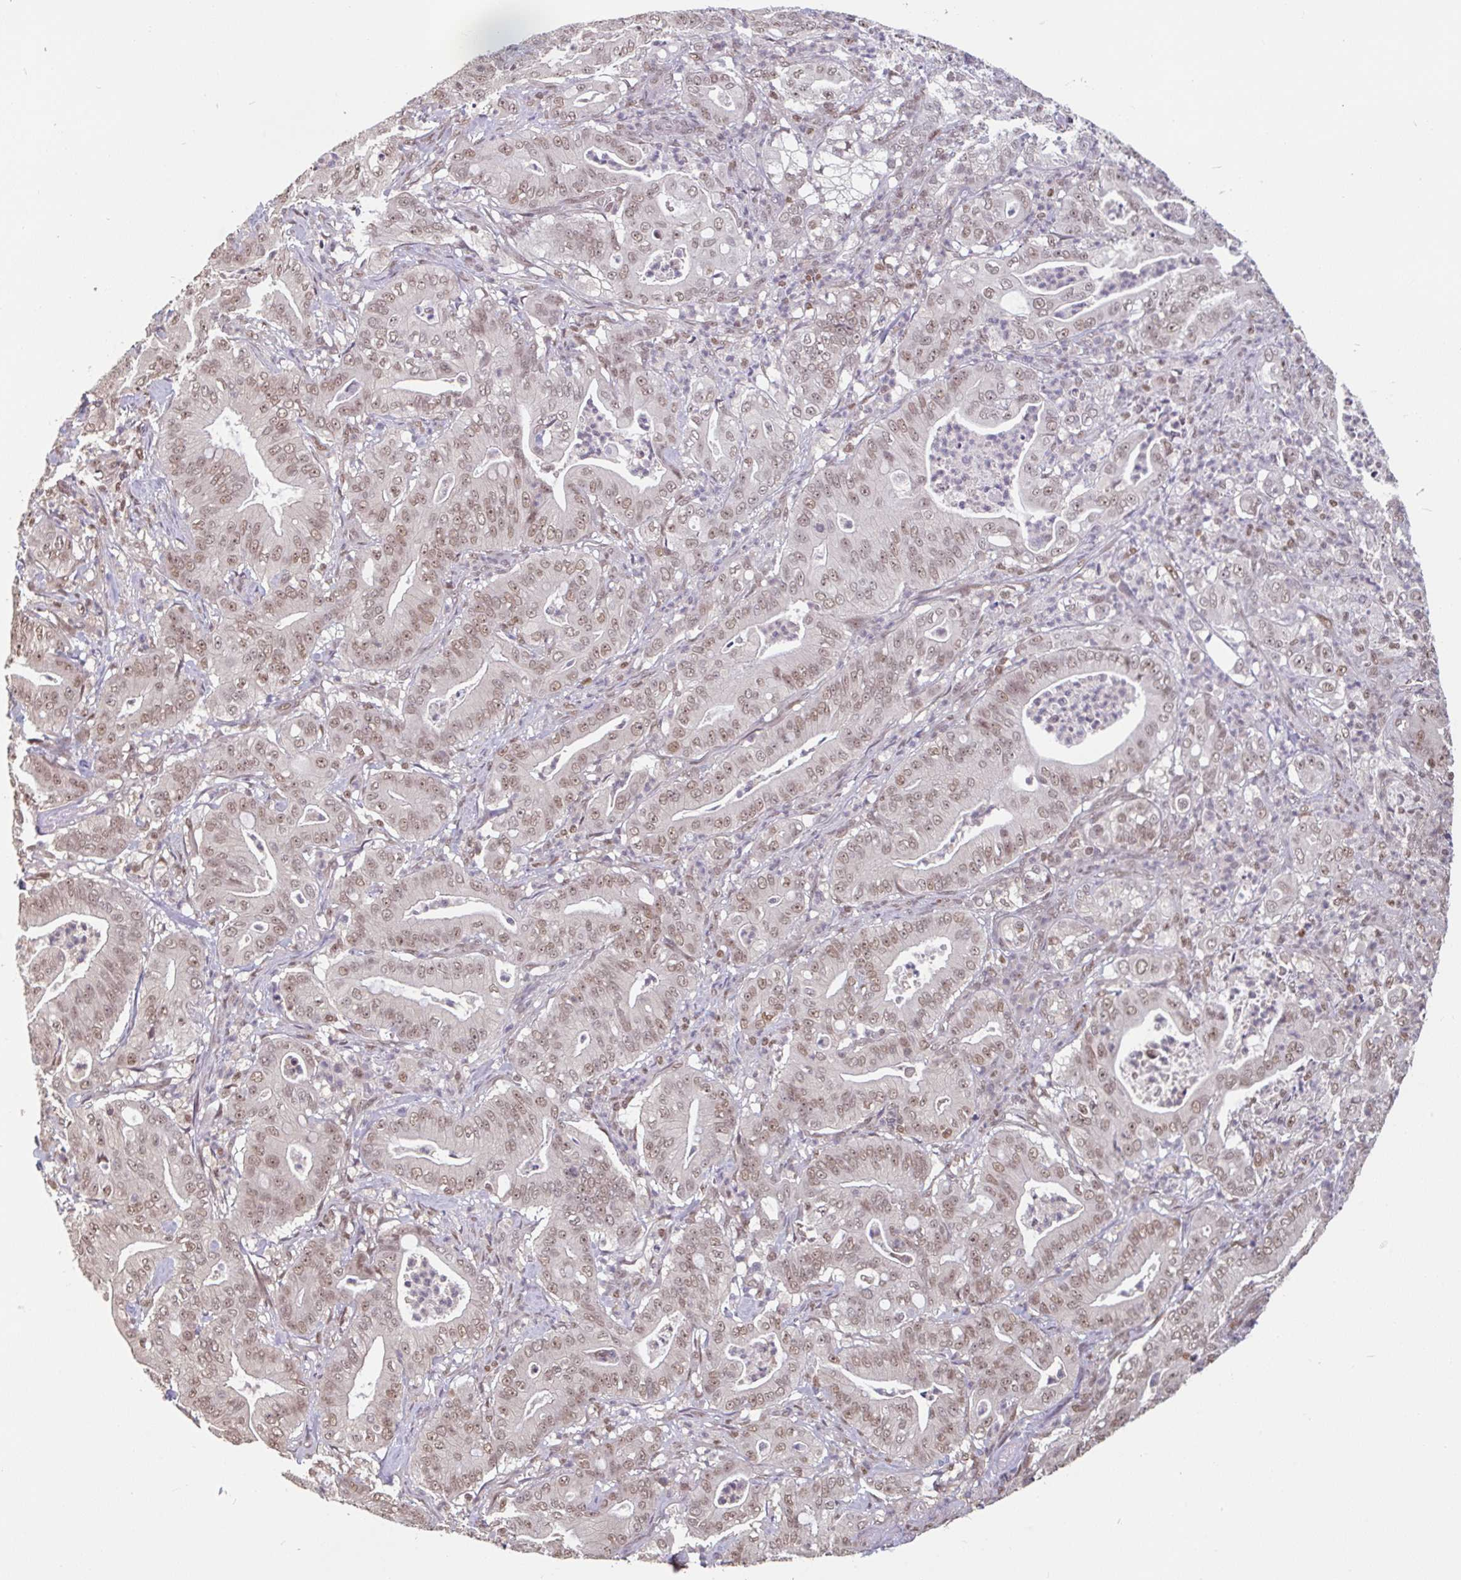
{"staining": {"intensity": "moderate", "quantity": ">75%", "location": "nuclear"}, "tissue": "pancreatic cancer", "cell_type": "Tumor cells", "image_type": "cancer", "snomed": [{"axis": "morphology", "description": "Adenocarcinoma, NOS"}, {"axis": "topography", "description": "Pancreas"}], "caption": "Moderate nuclear expression for a protein is seen in about >75% of tumor cells of pancreatic cancer (adenocarcinoma) using IHC.", "gene": "DR1", "patient": {"sex": "male", "age": 71}}